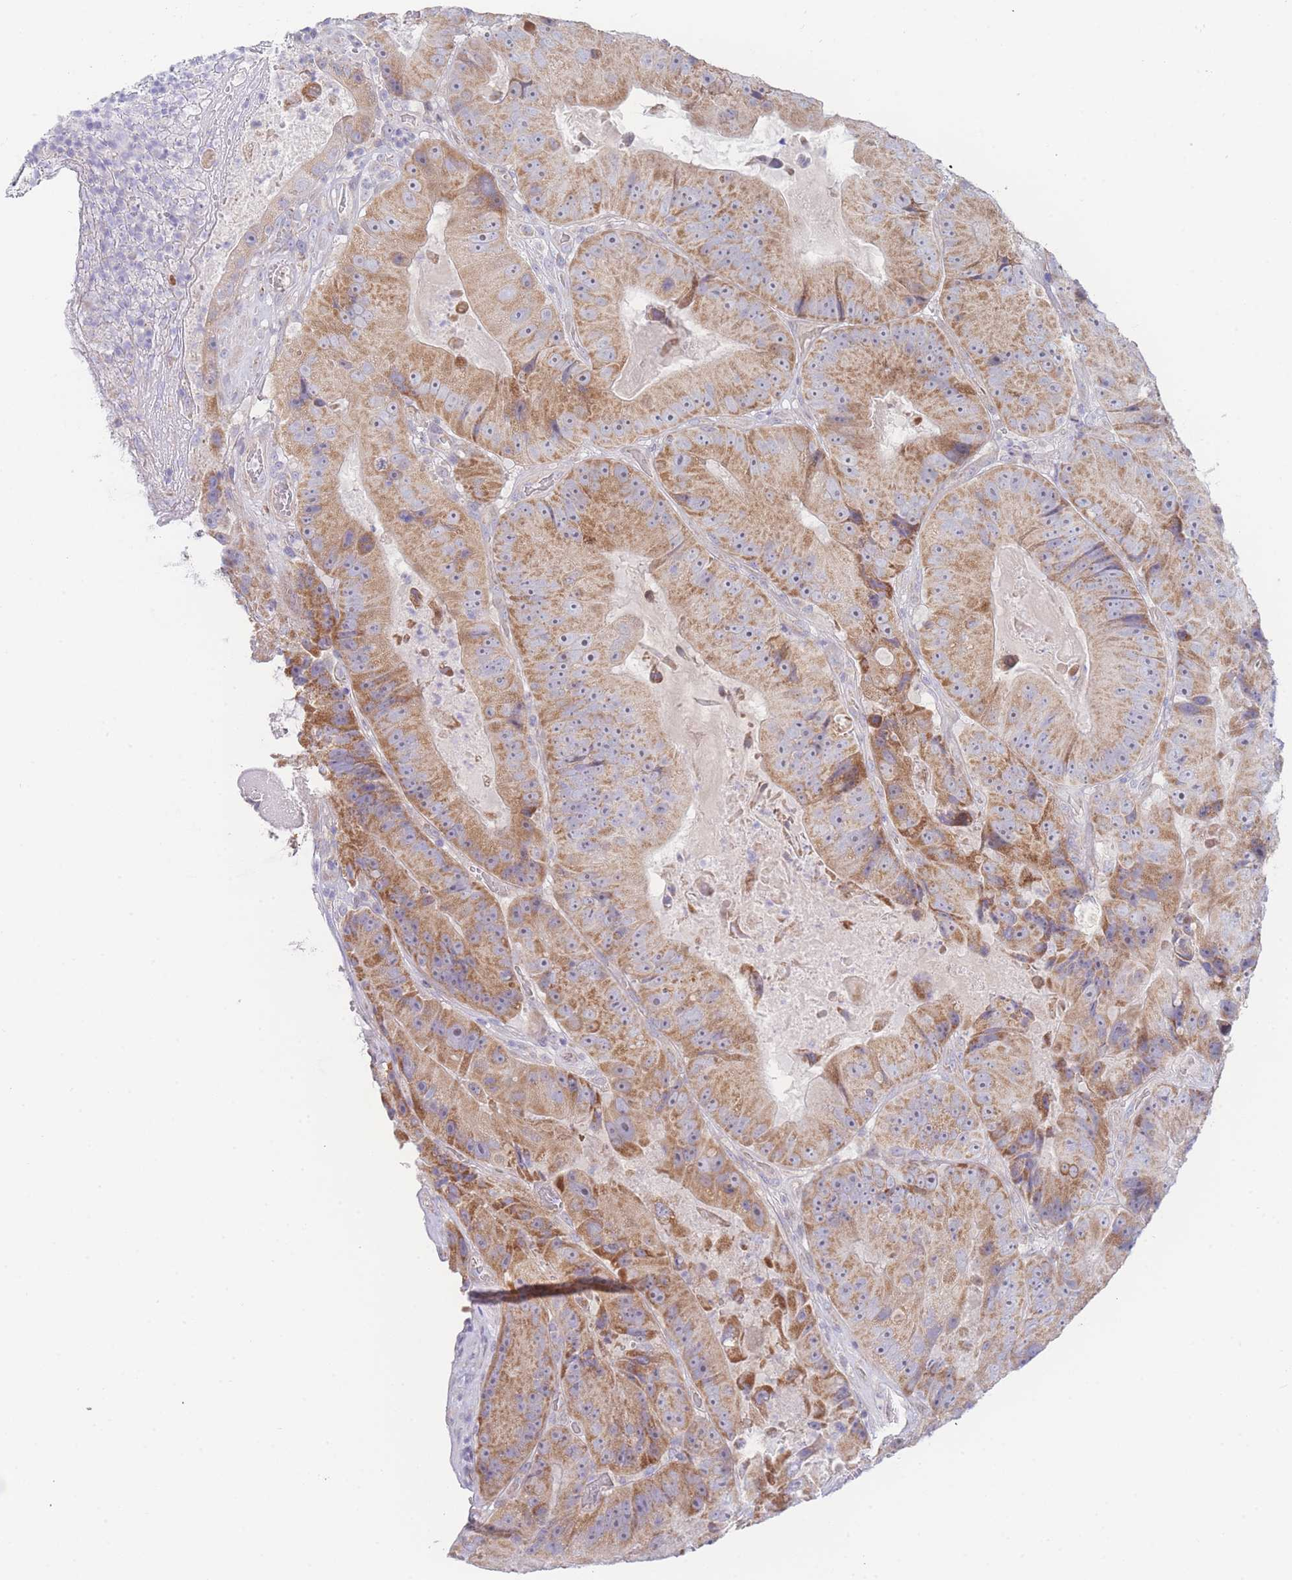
{"staining": {"intensity": "moderate", "quantity": ">75%", "location": "cytoplasmic/membranous"}, "tissue": "colorectal cancer", "cell_type": "Tumor cells", "image_type": "cancer", "snomed": [{"axis": "morphology", "description": "Adenocarcinoma, NOS"}, {"axis": "topography", "description": "Colon"}], "caption": "High-power microscopy captured an IHC image of adenocarcinoma (colorectal), revealing moderate cytoplasmic/membranous positivity in approximately >75% of tumor cells. (DAB (3,3'-diaminobenzidine) IHC with brightfield microscopy, high magnification).", "gene": "GPAM", "patient": {"sex": "female", "age": 86}}